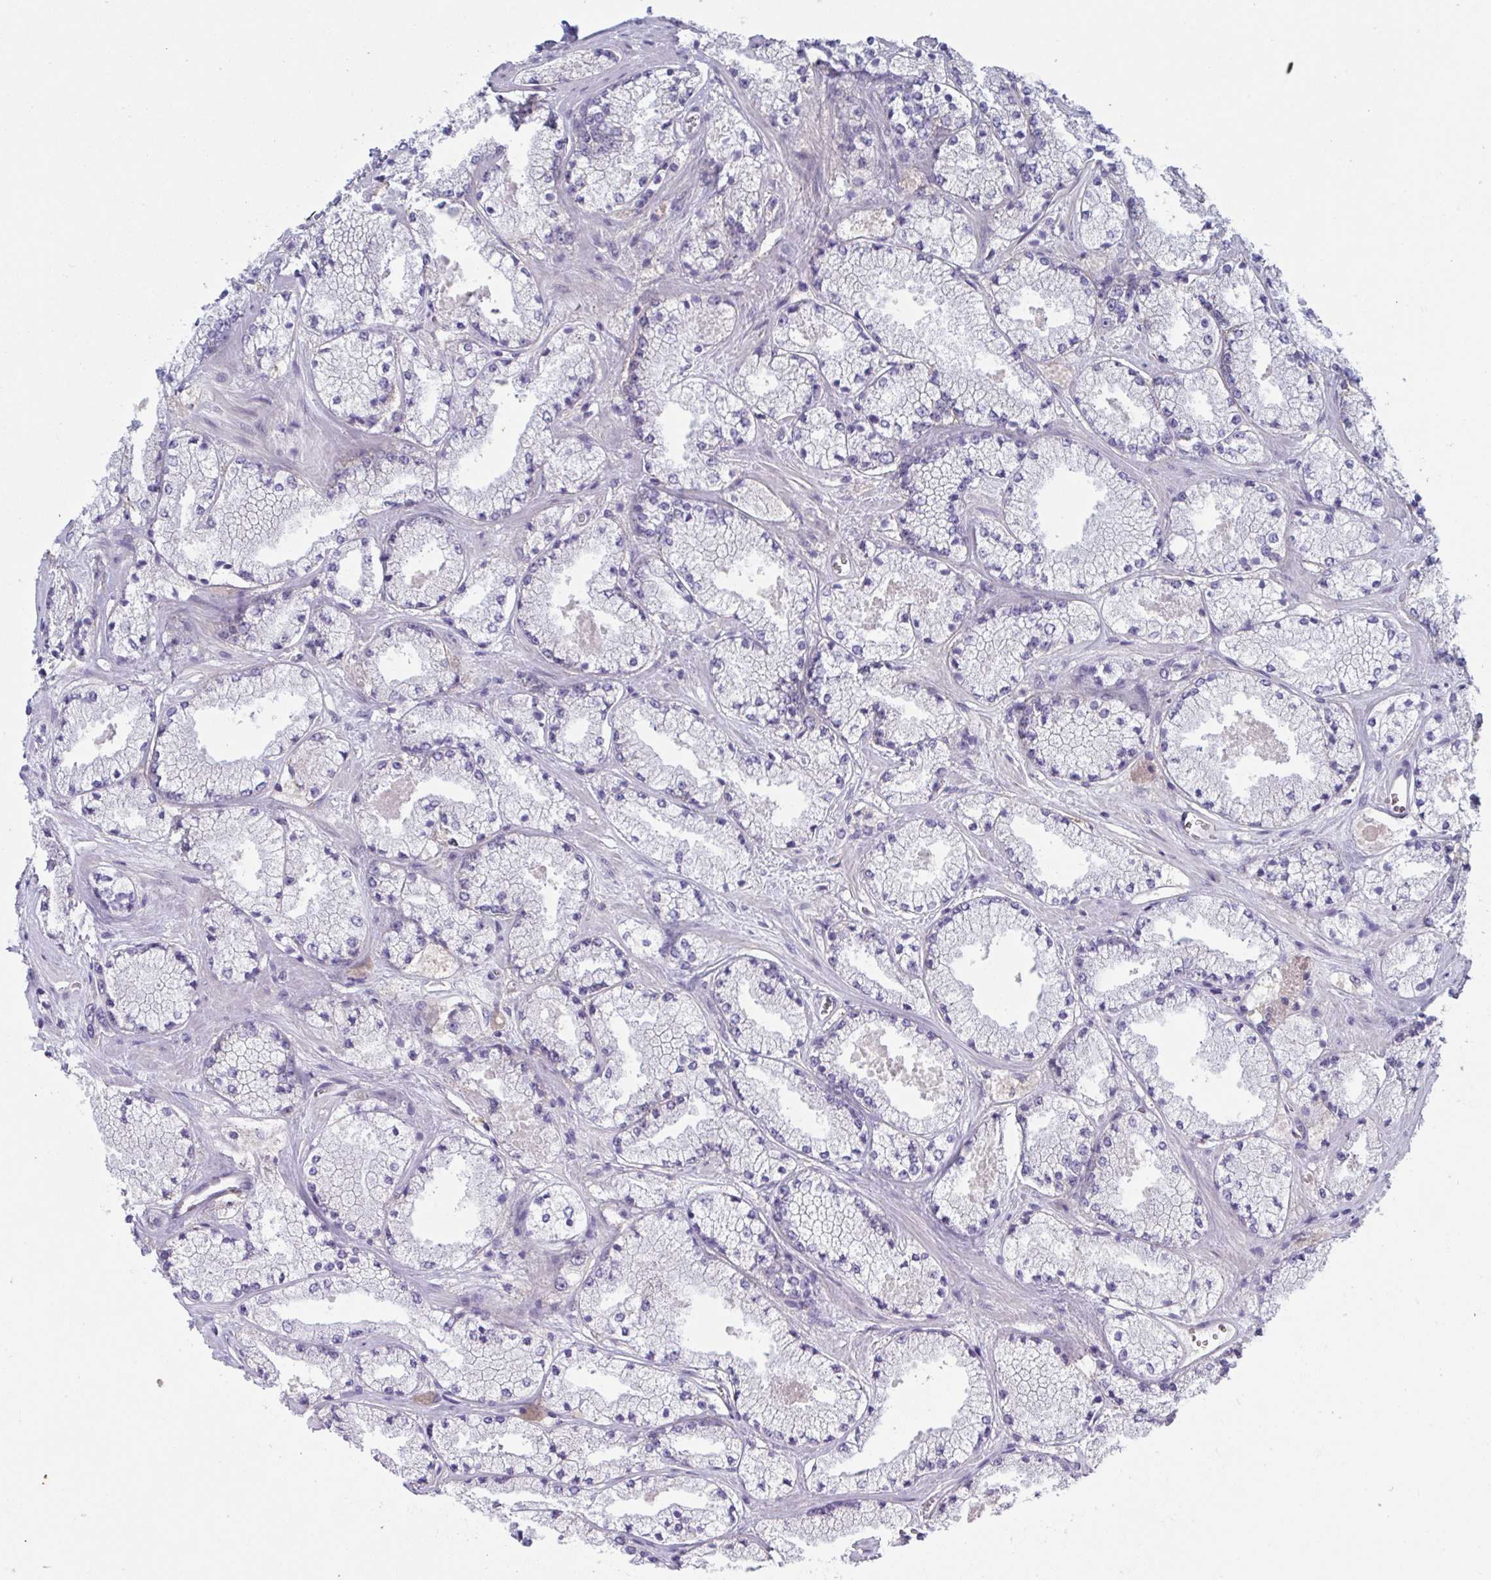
{"staining": {"intensity": "weak", "quantity": "<25%", "location": "cytoplasmic/membranous"}, "tissue": "prostate cancer", "cell_type": "Tumor cells", "image_type": "cancer", "snomed": [{"axis": "morphology", "description": "Adenocarcinoma, High grade"}, {"axis": "topography", "description": "Prostate"}], "caption": "The image displays no staining of tumor cells in prostate cancer (adenocarcinoma (high-grade)).", "gene": "STK26", "patient": {"sex": "male", "age": 63}}